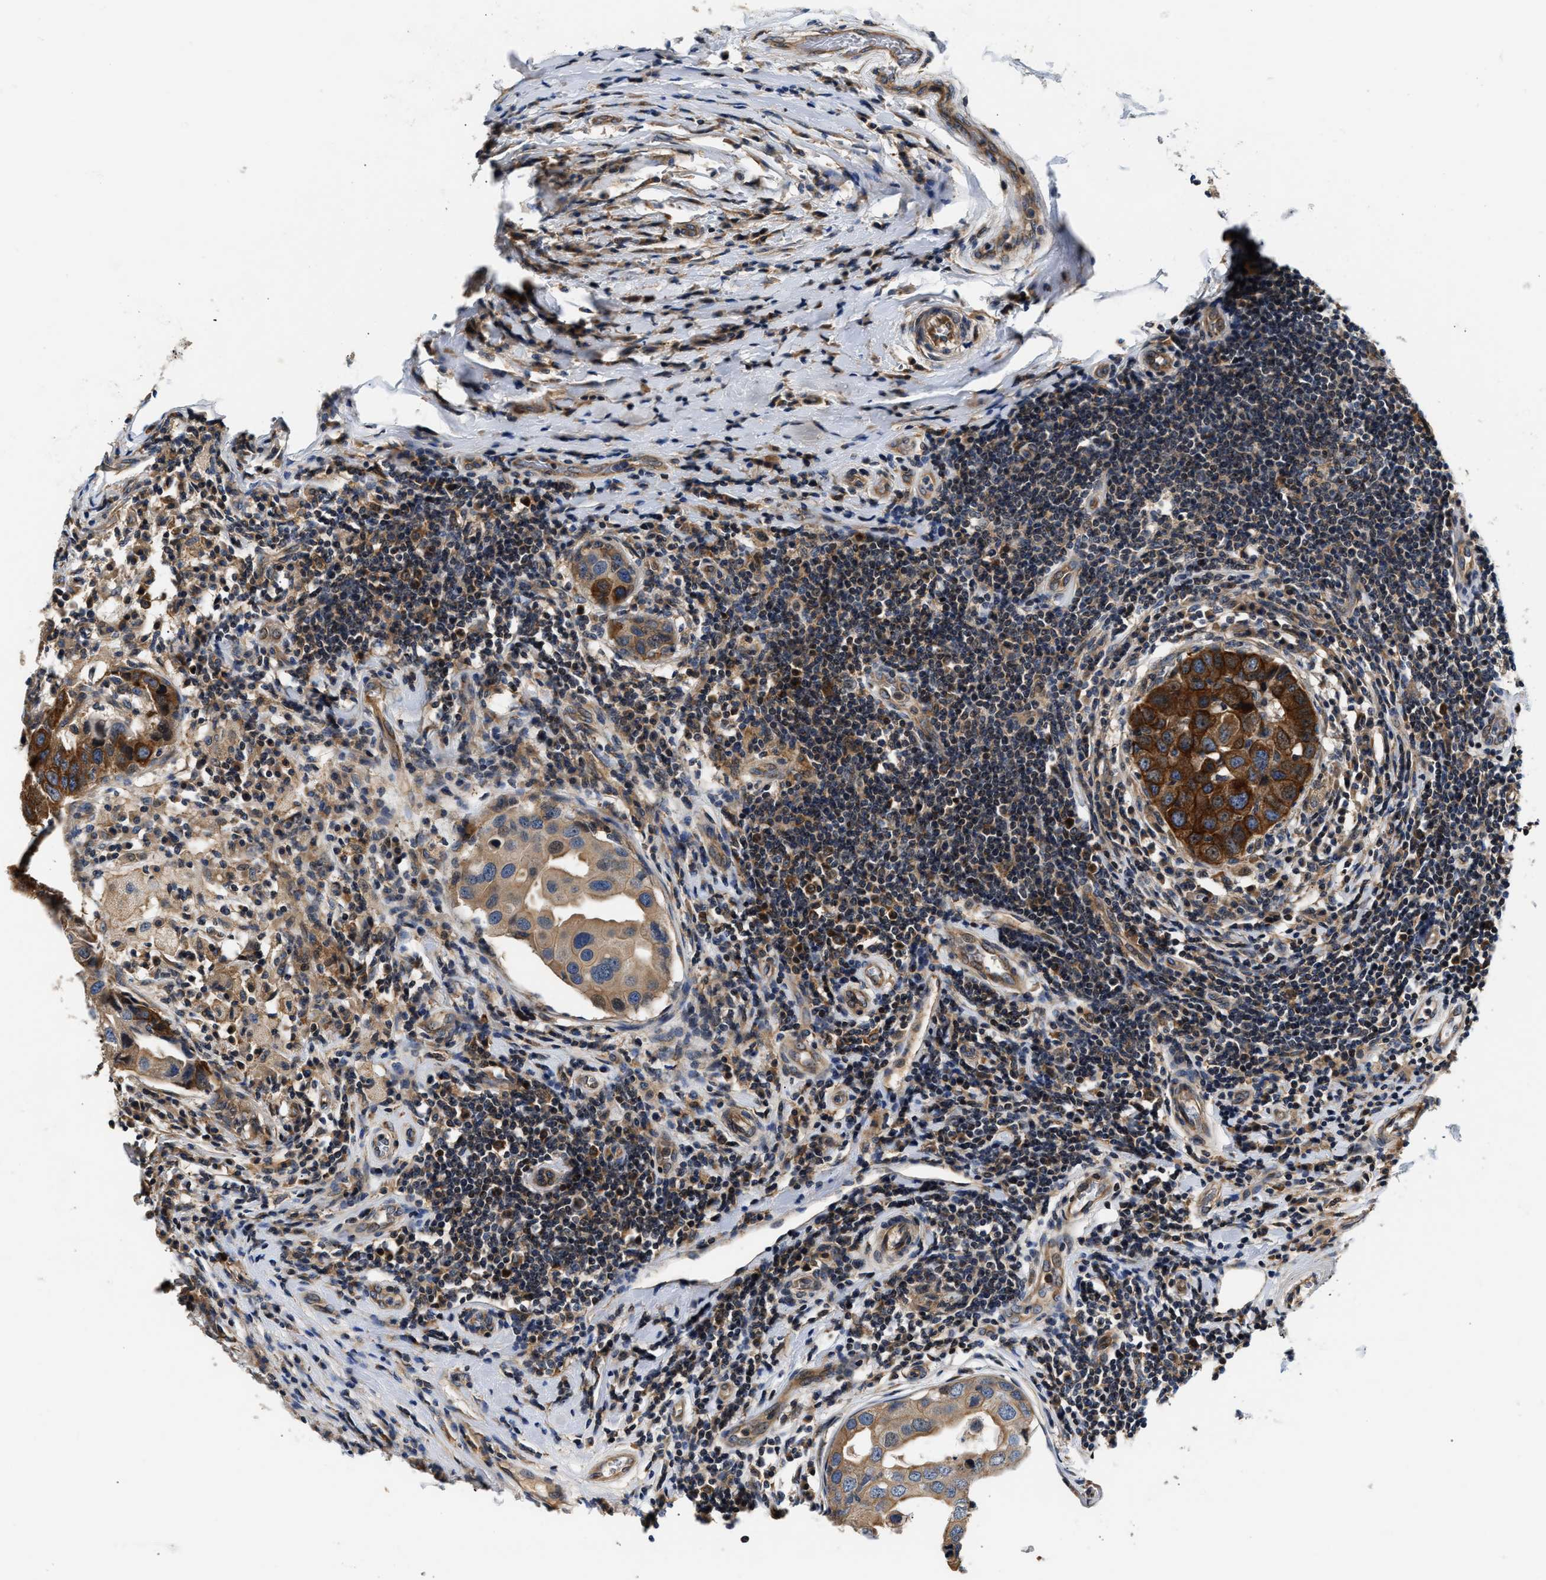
{"staining": {"intensity": "strong", "quantity": ">75%", "location": "cytoplasmic/membranous"}, "tissue": "breast cancer", "cell_type": "Tumor cells", "image_type": "cancer", "snomed": [{"axis": "morphology", "description": "Duct carcinoma"}, {"axis": "topography", "description": "Breast"}], "caption": "Brown immunohistochemical staining in breast cancer demonstrates strong cytoplasmic/membranous positivity in about >75% of tumor cells.", "gene": "TEX2", "patient": {"sex": "female", "age": 27}}